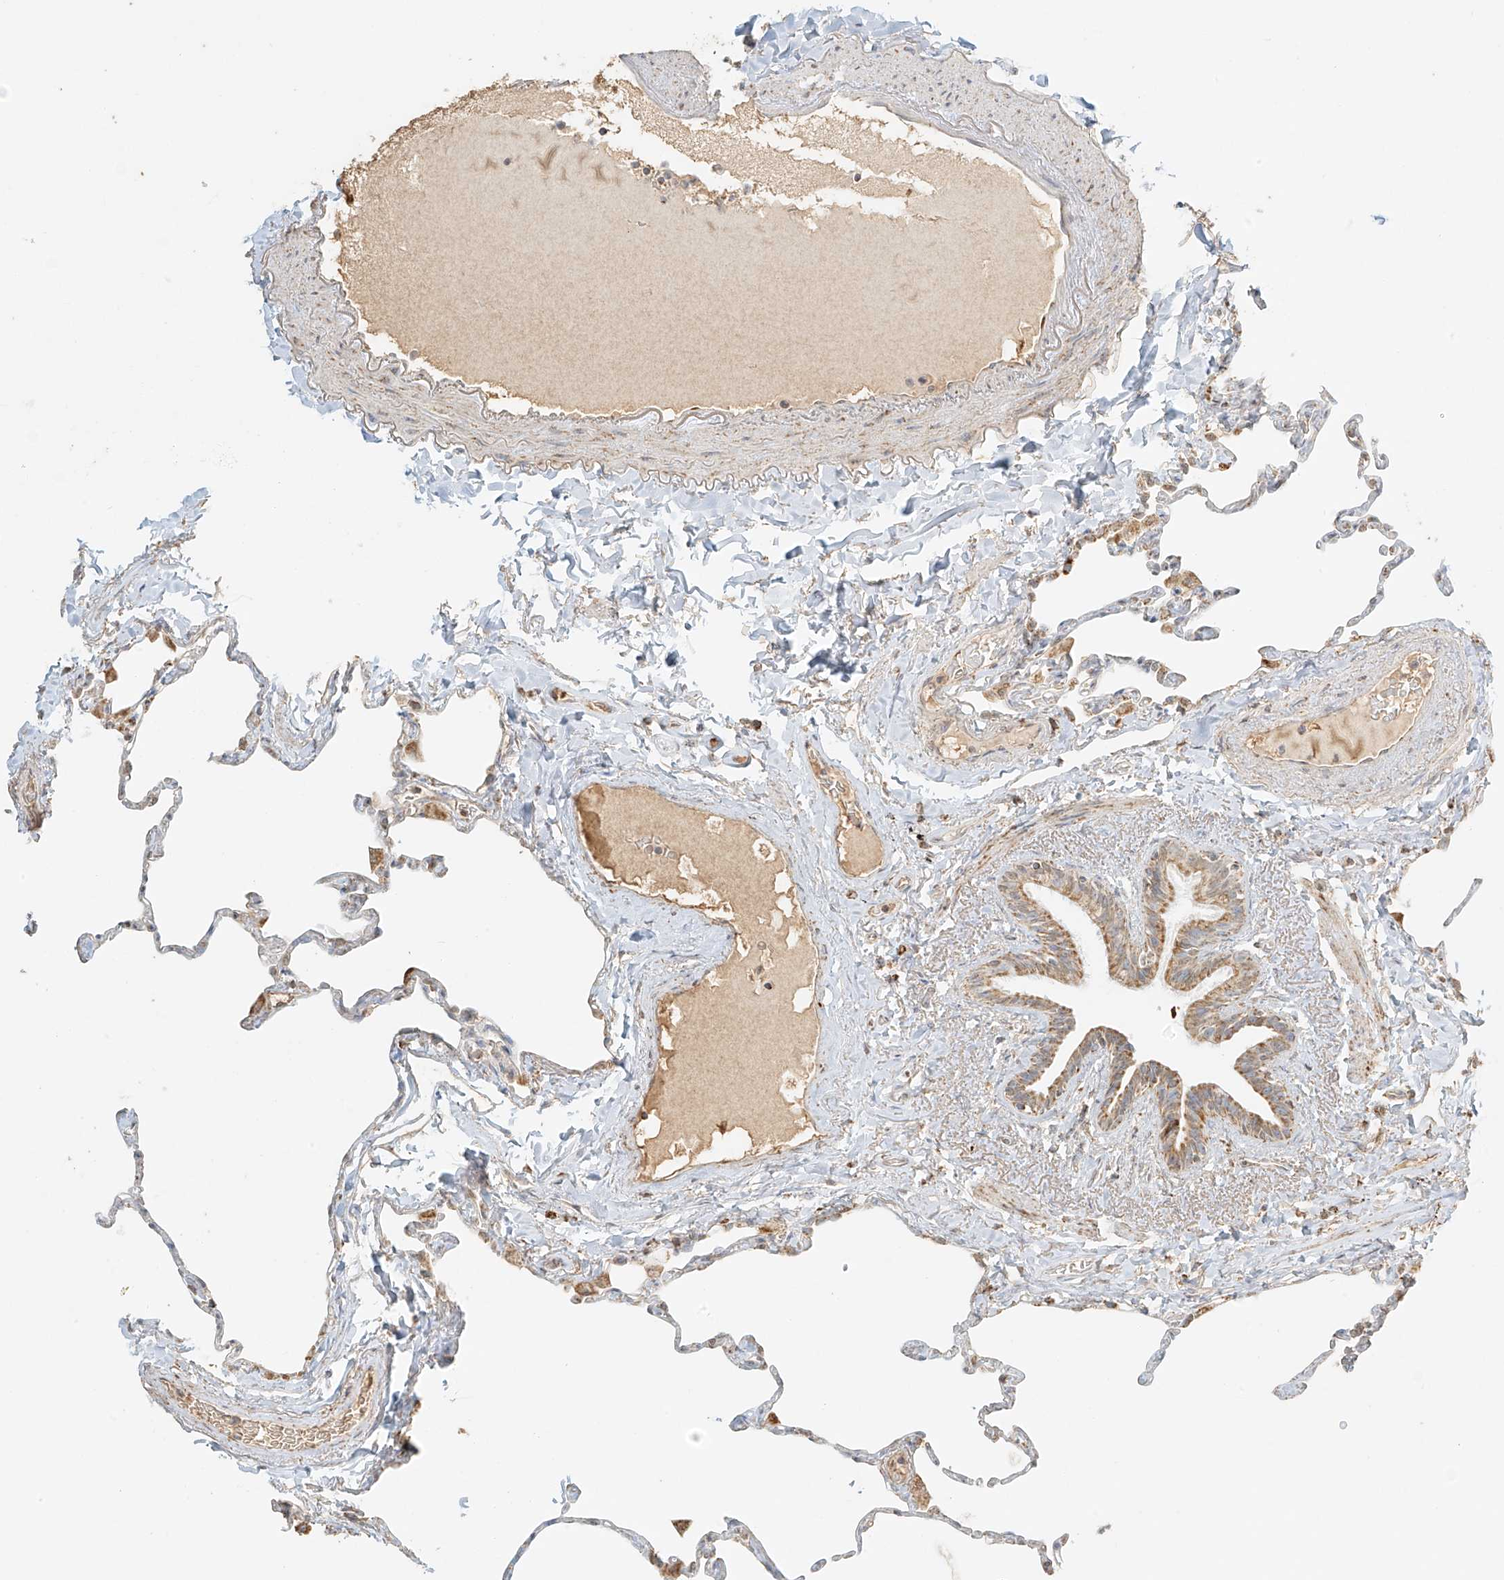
{"staining": {"intensity": "moderate", "quantity": ">75%", "location": "cytoplasmic/membranous"}, "tissue": "lung", "cell_type": "Alveolar cells", "image_type": "normal", "snomed": [{"axis": "morphology", "description": "Normal tissue, NOS"}, {"axis": "topography", "description": "Lung"}], "caption": "Alveolar cells demonstrate medium levels of moderate cytoplasmic/membranous staining in about >75% of cells in unremarkable lung.", "gene": "MIPEP", "patient": {"sex": "male", "age": 65}}